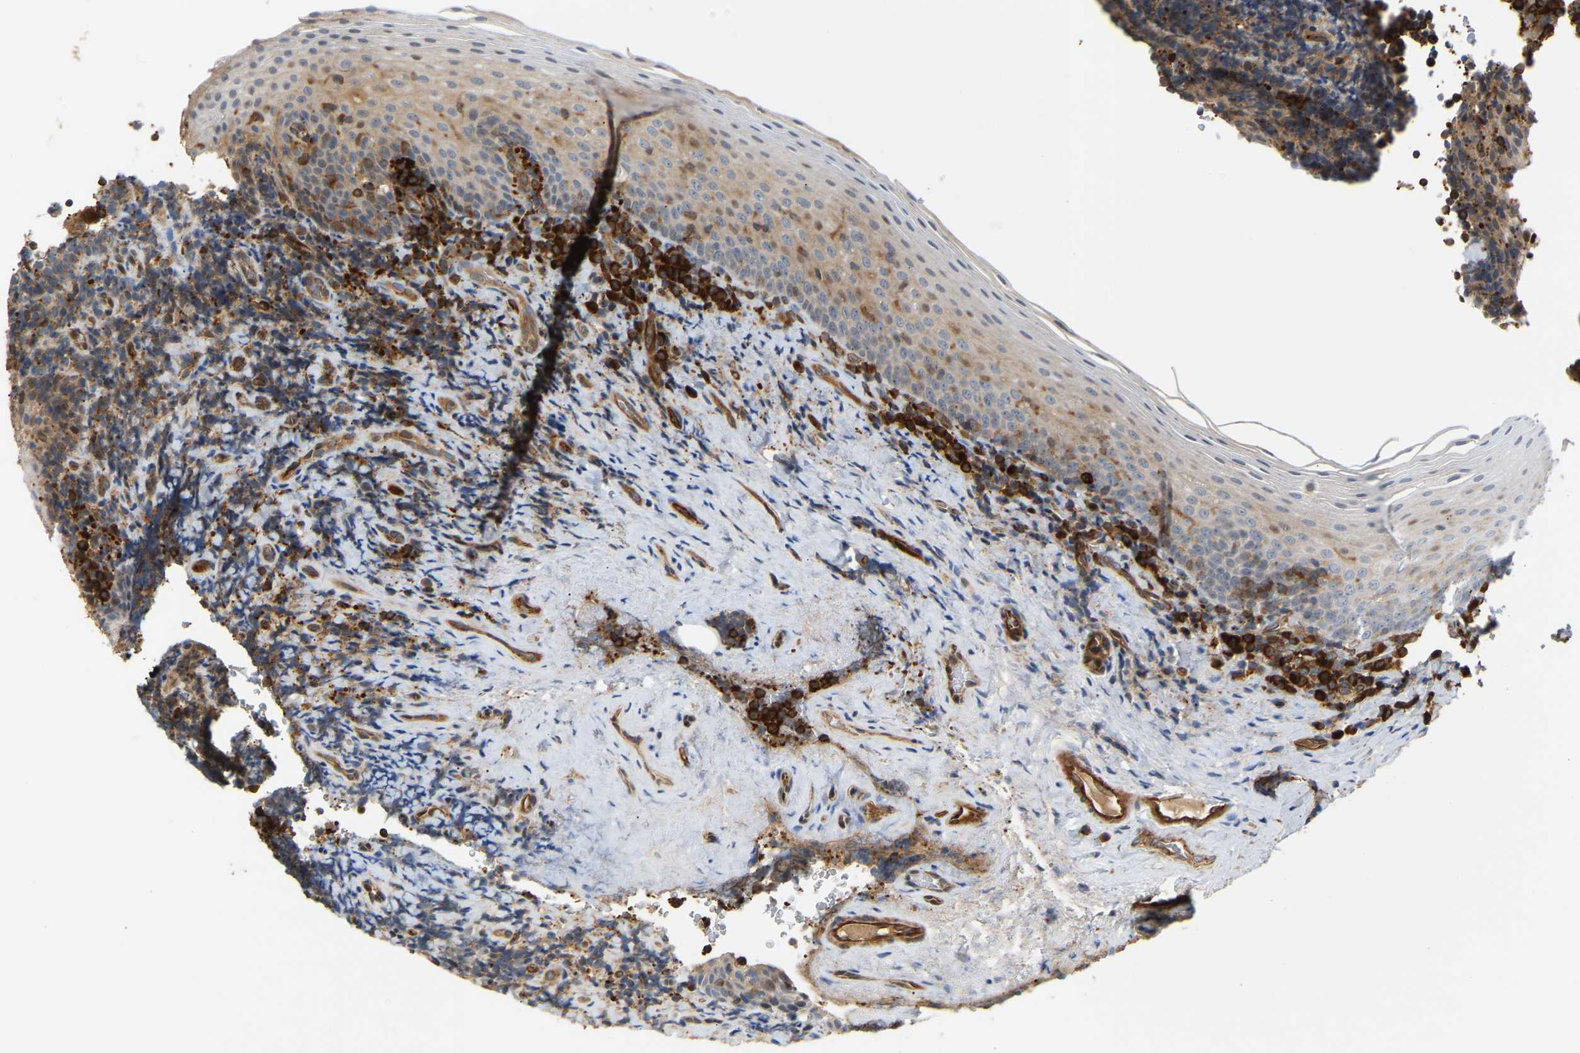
{"staining": {"intensity": "strong", "quantity": ">75%", "location": "cytoplasmic/membranous"}, "tissue": "tonsil", "cell_type": "Germinal center cells", "image_type": "normal", "snomed": [{"axis": "morphology", "description": "Normal tissue, NOS"}, {"axis": "morphology", "description": "Inflammation, NOS"}, {"axis": "topography", "description": "Tonsil"}], "caption": "Protein analysis of unremarkable tonsil exhibits strong cytoplasmic/membranous positivity in approximately >75% of germinal center cells.", "gene": "PLCG2", "patient": {"sex": "female", "age": 31}}